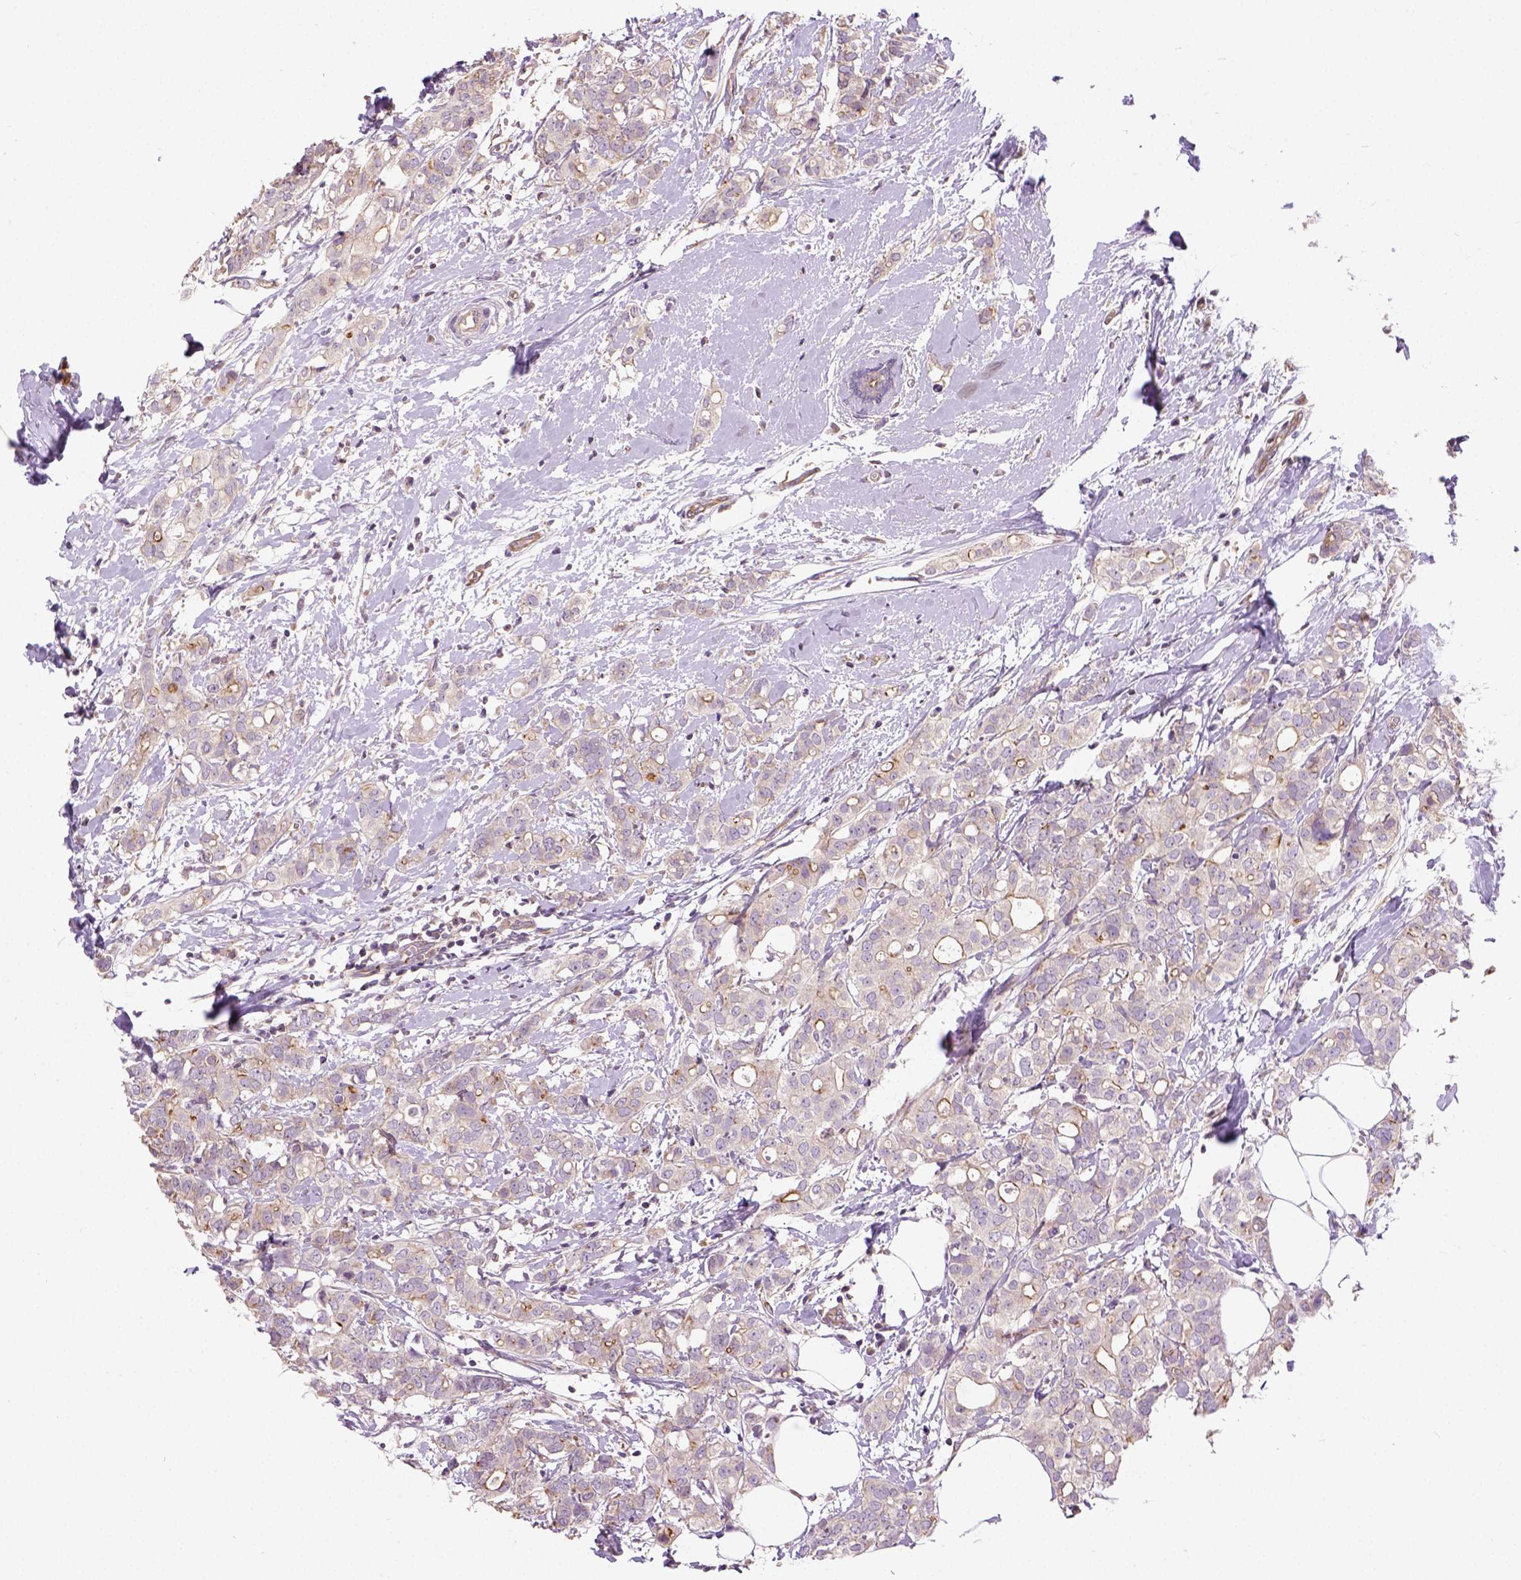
{"staining": {"intensity": "moderate", "quantity": "<25%", "location": "cytoplasmic/membranous"}, "tissue": "breast cancer", "cell_type": "Tumor cells", "image_type": "cancer", "snomed": [{"axis": "morphology", "description": "Duct carcinoma"}, {"axis": "topography", "description": "Breast"}], "caption": "This is a micrograph of IHC staining of infiltrating ductal carcinoma (breast), which shows moderate positivity in the cytoplasmic/membranous of tumor cells.", "gene": "CRACR2A", "patient": {"sex": "female", "age": 40}}